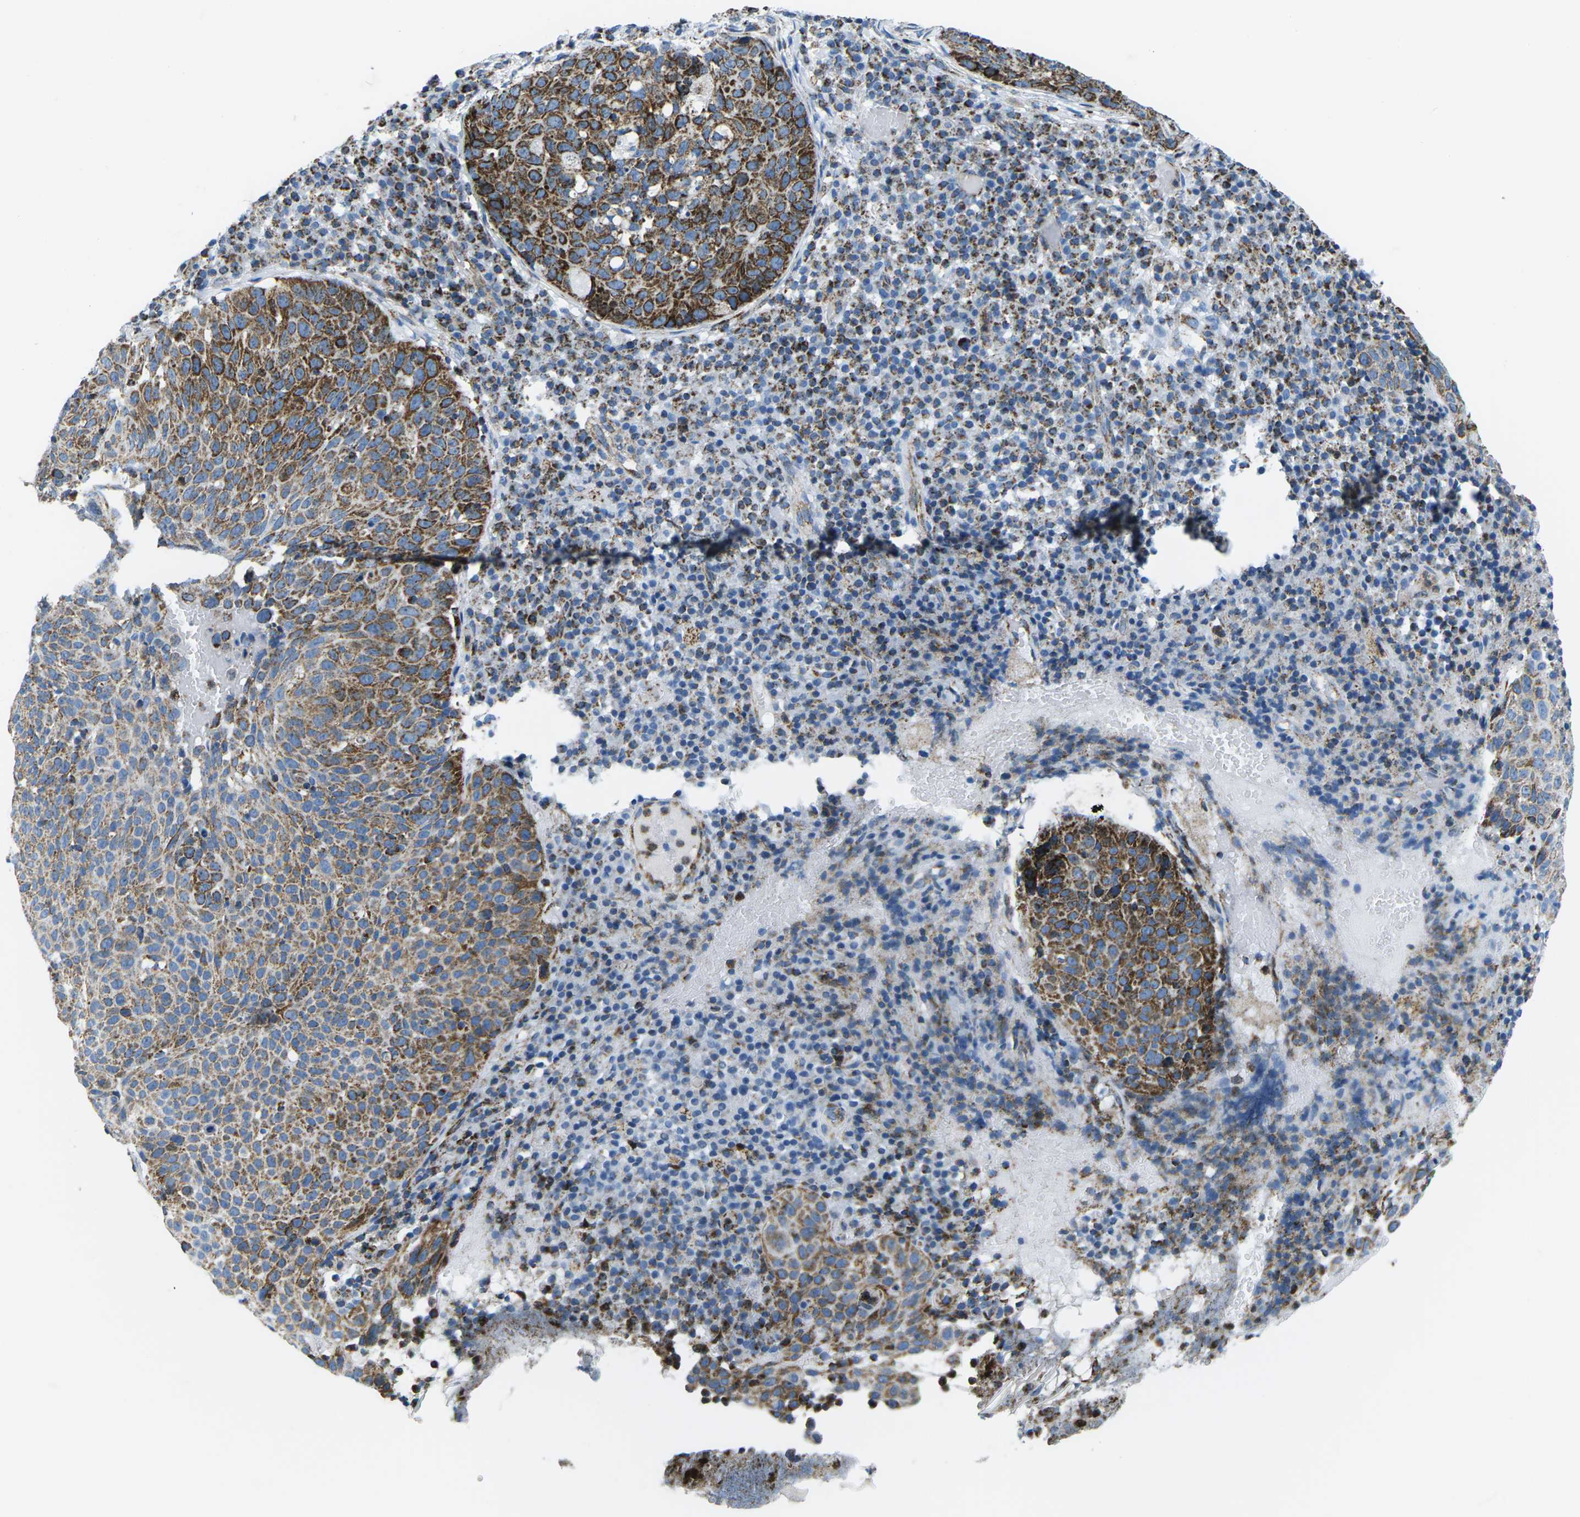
{"staining": {"intensity": "strong", "quantity": ">75%", "location": "cytoplasmic/membranous"}, "tissue": "skin cancer", "cell_type": "Tumor cells", "image_type": "cancer", "snomed": [{"axis": "morphology", "description": "Squamous cell carcinoma in situ, NOS"}, {"axis": "morphology", "description": "Squamous cell carcinoma, NOS"}, {"axis": "topography", "description": "Skin"}], "caption": "Skin squamous cell carcinoma tissue demonstrates strong cytoplasmic/membranous positivity in about >75% of tumor cells, visualized by immunohistochemistry. The staining was performed using DAB, with brown indicating positive protein expression. Nuclei are stained blue with hematoxylin.", "gene": "COX6C", "patient": {"sex": "male", "age": 93}}